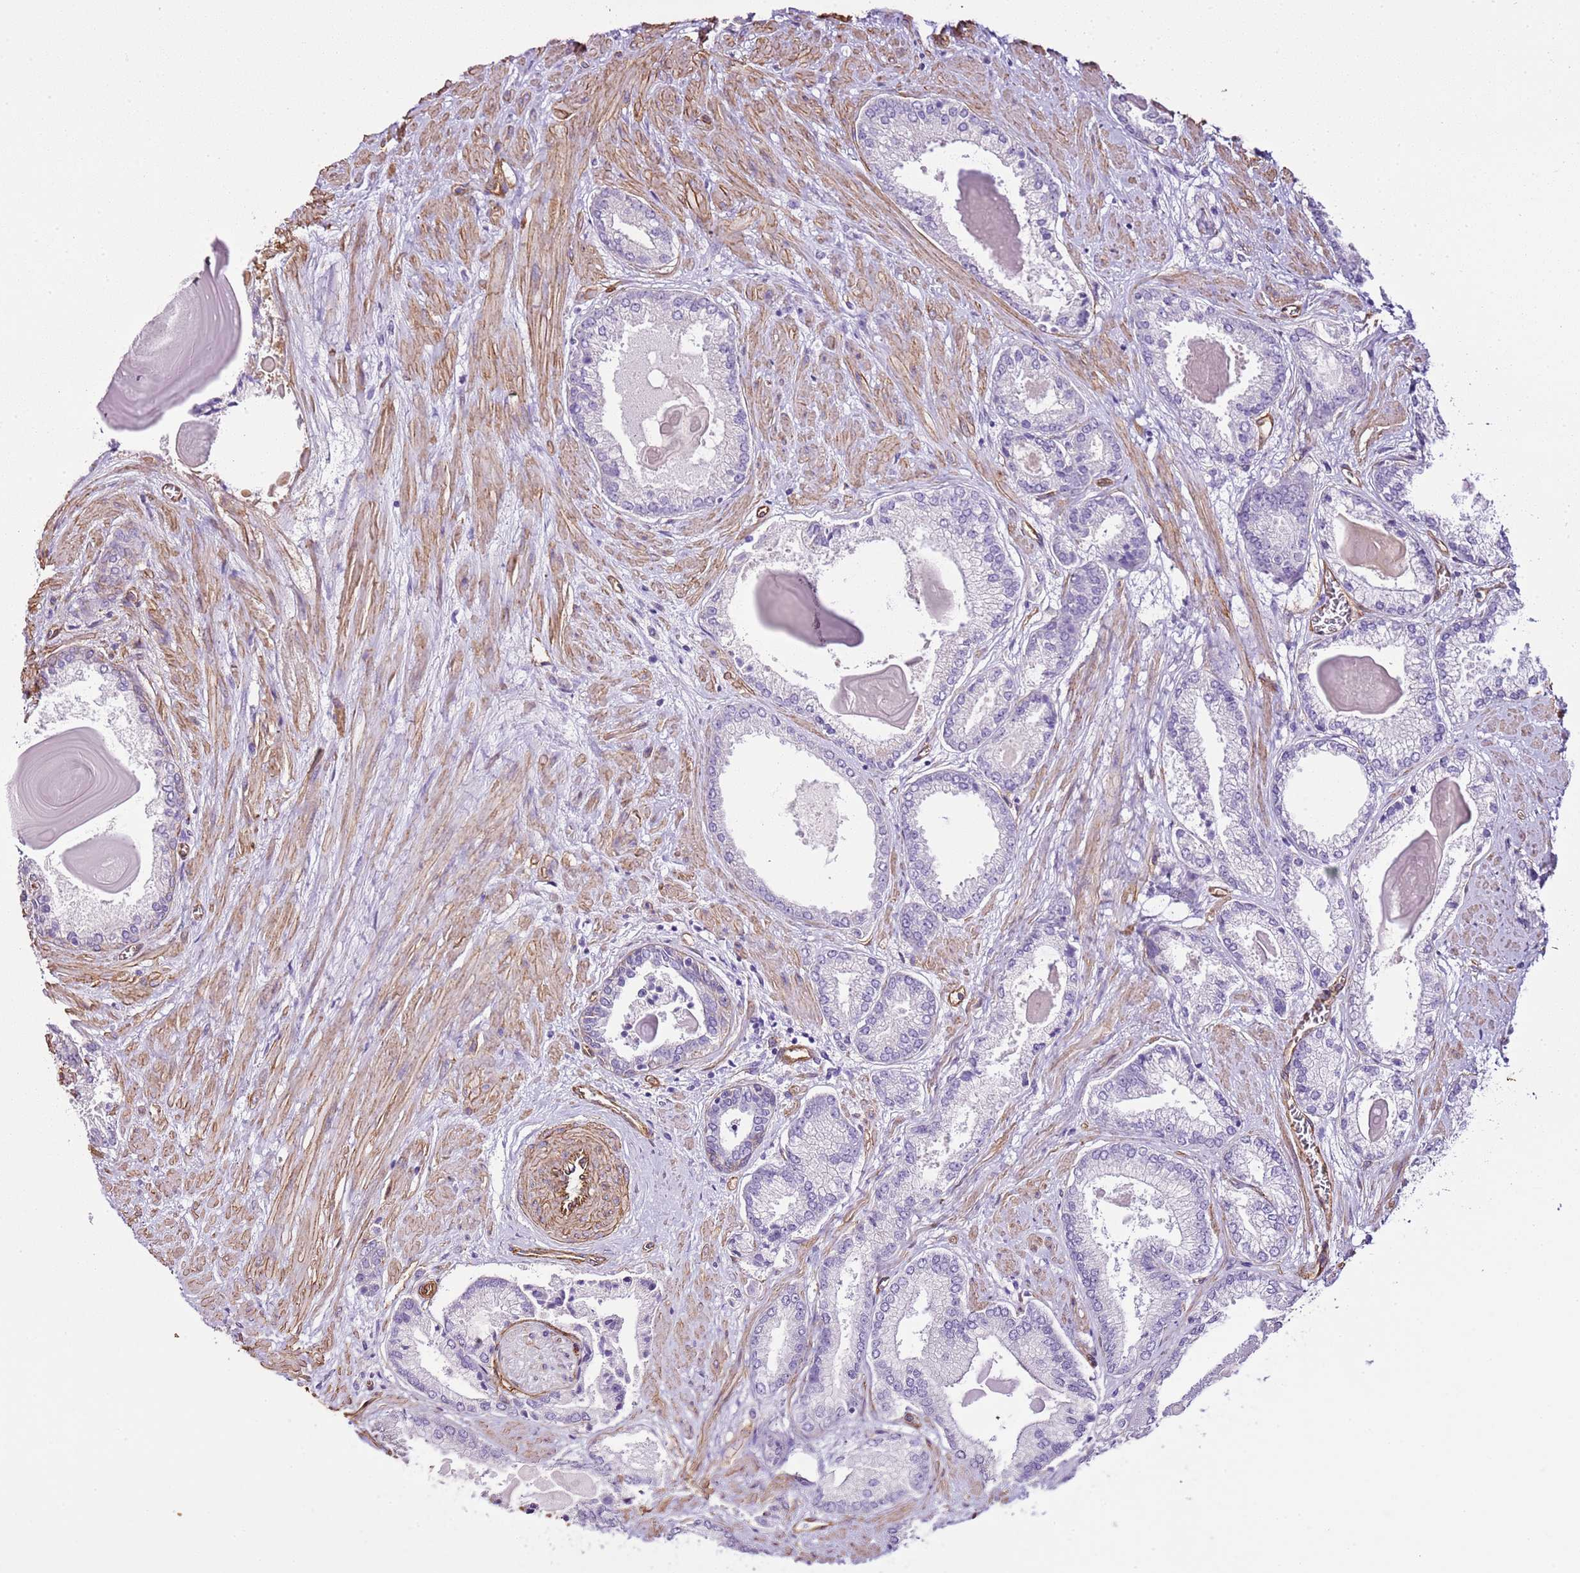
{"staining": {"intensity": "negative", "quantity": "none", "location": "none"}, "tissue": "prostate cancer", "cell_type": "Tumor cells", "image_type": "cancer", "snomed": [{"axis": "morphology", "description": "Adenocarcinoma, High grade"}, {"axis": "topography", "description": "Prostate"}], "caption": "This is a histopathology image of immunohistochemistry (IHC) staining of prostate cancer (high-grade adenocarcinoma), which shows no staining in tumor cells. Nuclei are stained in blue.", "gene": "CTDSPL", "patient": {"sex": "male", "age": 68}}